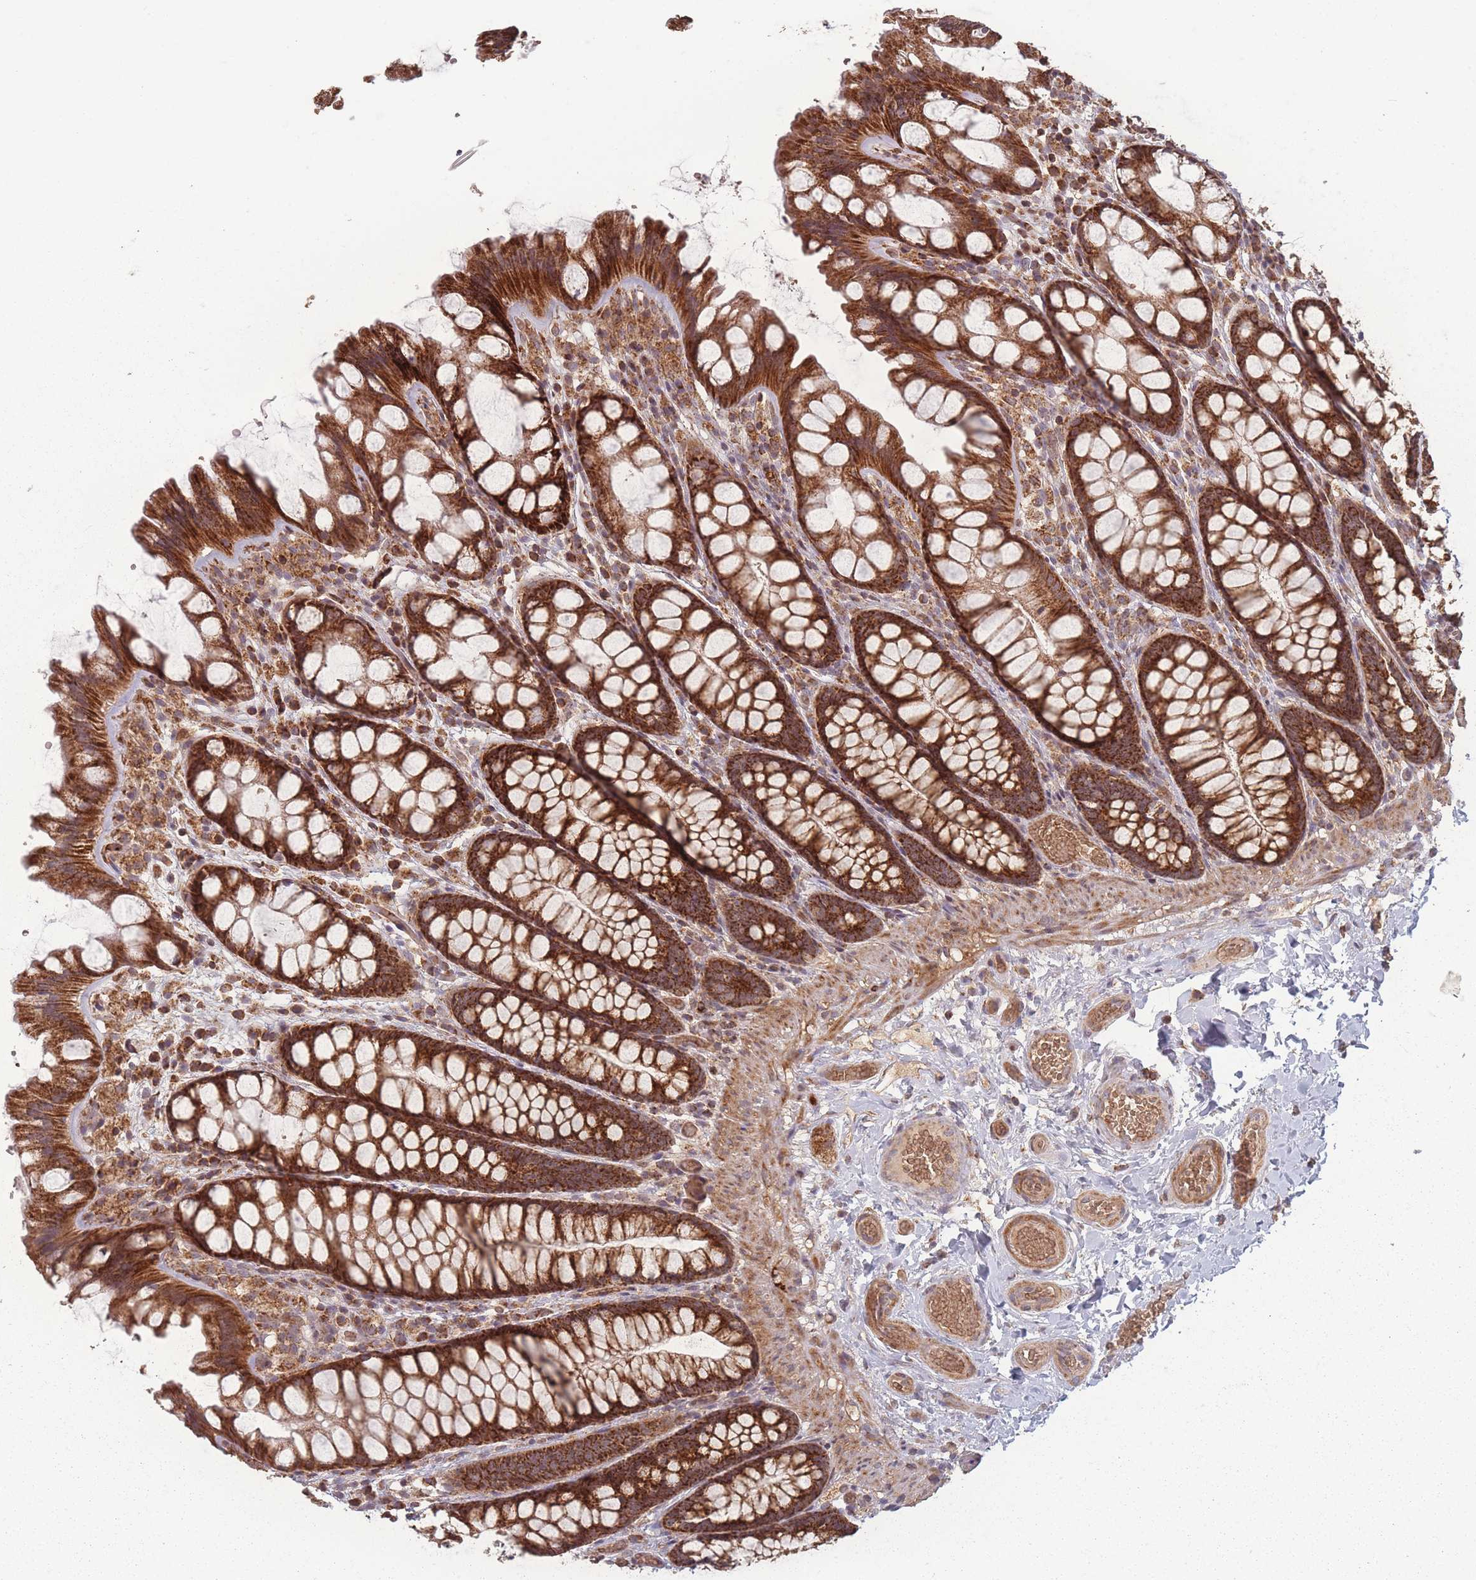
{"staining": {"intensity": "moderate", "quantity": ">75%", "location": "cytoplasmic/membranous"}, "tissue": "colon", "cell_type": "Endothelial cells", "image_type": "normal", "snomed": [{"axis": "morphology", "description": "Normal tissue, NOS"}, {"axis": "topography", "description": "Colon"}], "caption": "DAB (3,3'-diaminobenzidine) immunohistochemical staining of unremarkable human colon reveals moderate cytoplasmic/membranous protein expression in approximately >75% of endothelial cells. (IHC, brightfield microscopy, high magnification).", "gene": "LYRM7", "patient": {"sex": "male", "age": 47}}